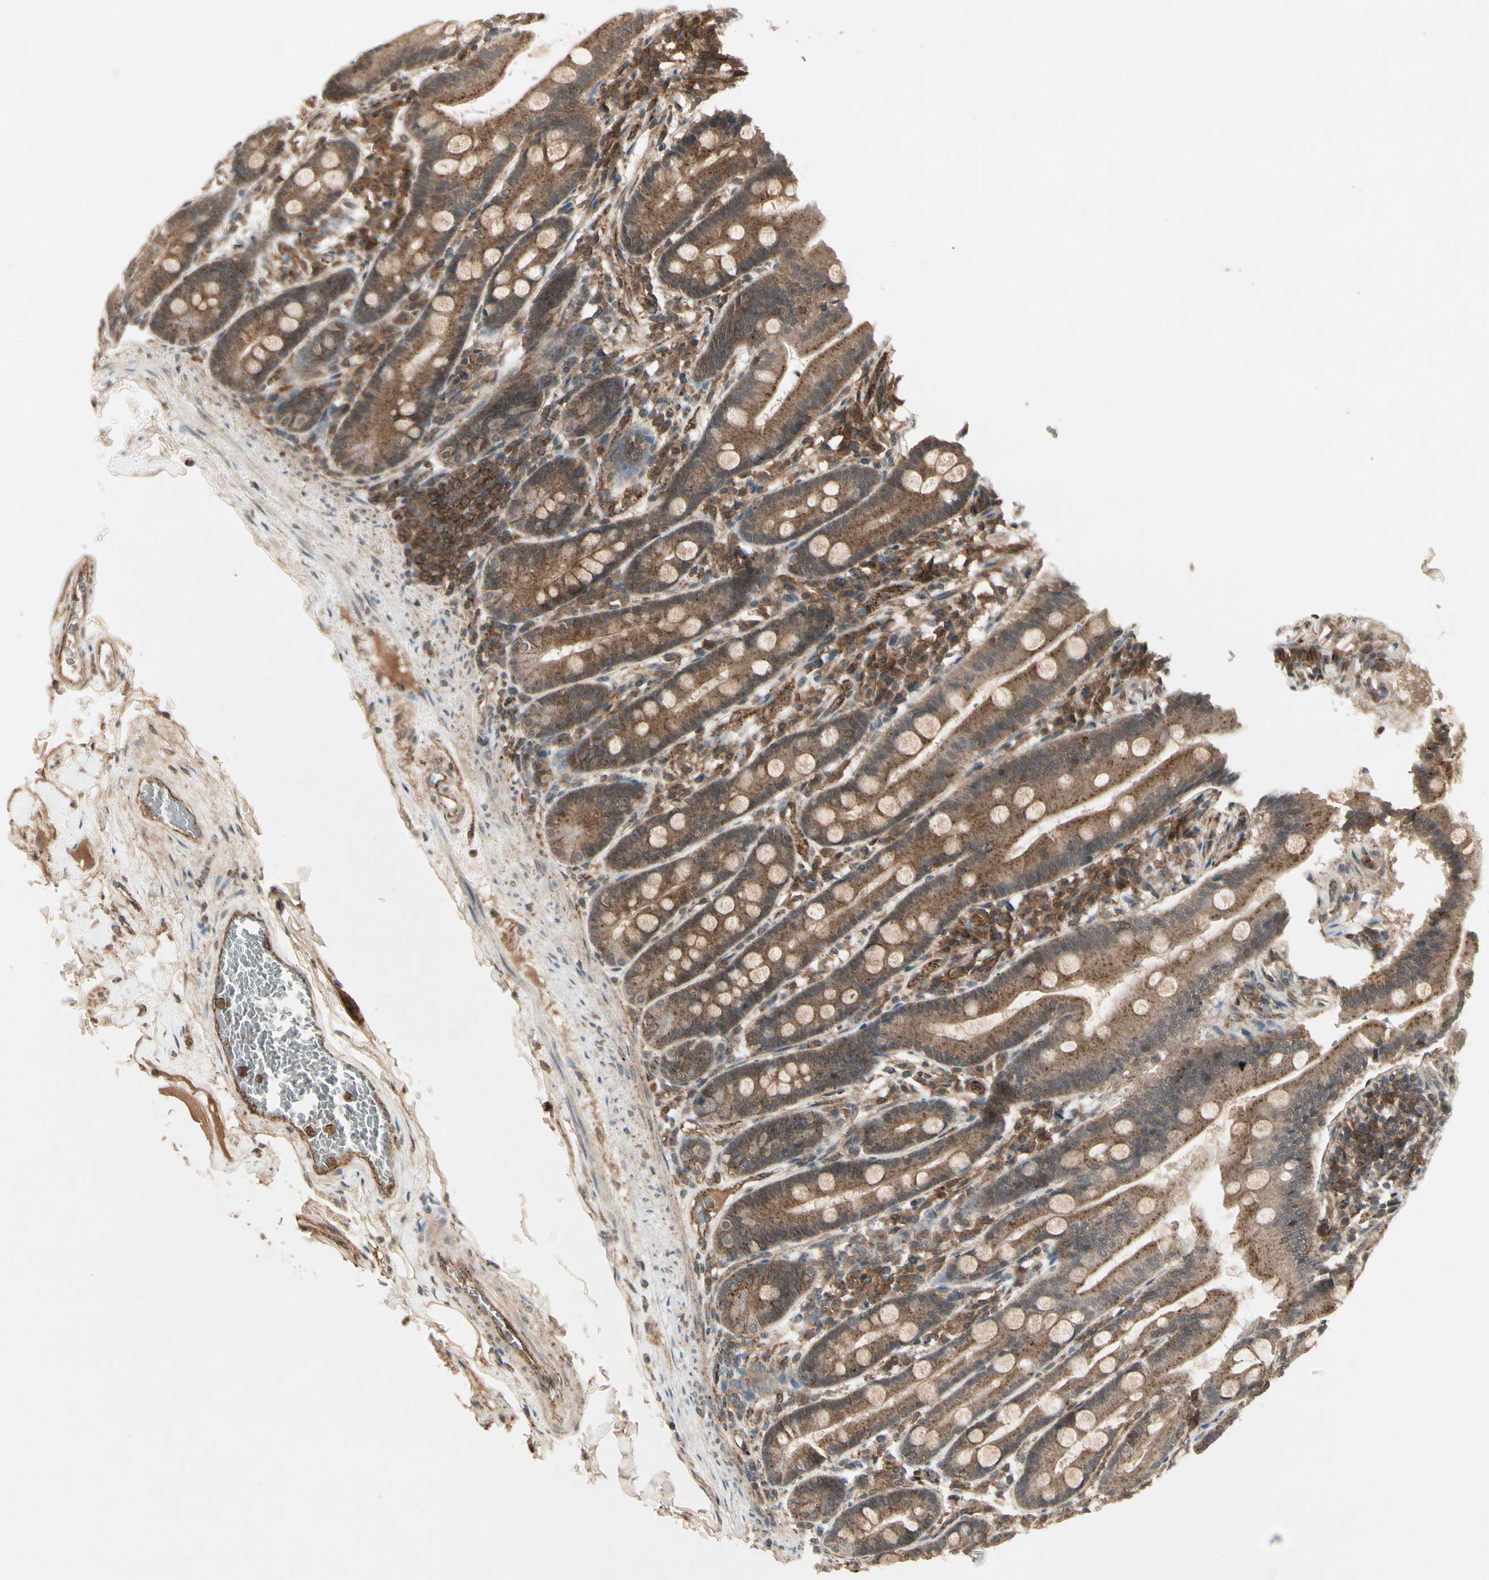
{"staining": {"intensity": "moderate", "quantity": ">75%", "location": "cytoplasmic/membranous"}, "tissue": "duodenum", "cell_type": "Glandular cells", "image_type": "normal", "snomed": [{"axis": "morphology", "description": "Normal tissue, NOS"}, {"axis": "topography", "description": "Duodenum"}], "caption": "Moderate cytoplasmic/membranous staining is identified in approximately >75% of glandular cells in unremarkable duodenum.", "gene": "FLOT1", "patient": {"sex": "male", "age": 50}}